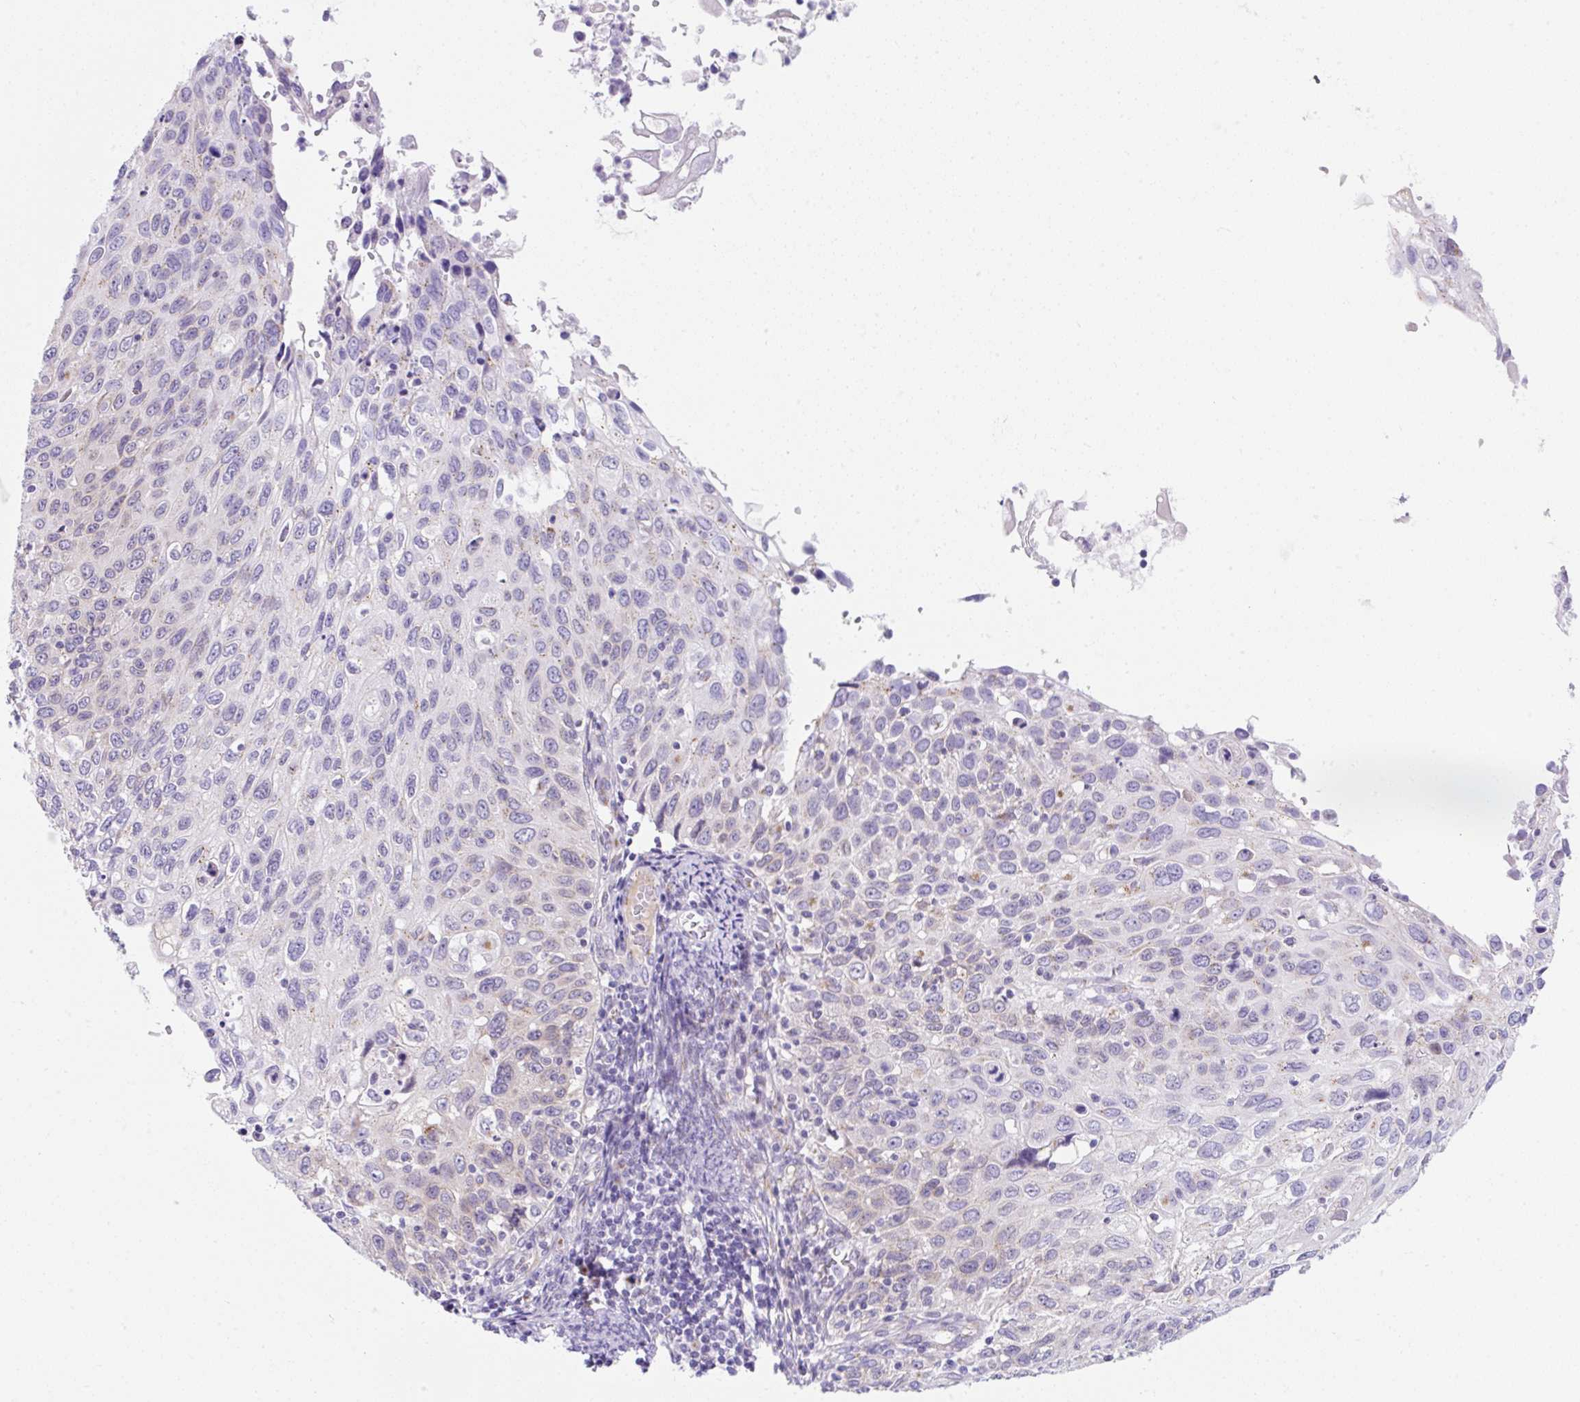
{"staining": {"intensity": "negative", "quantity": "none", "location": "none"}, "tissue": "cervical cancer", "cell_type": "Tumor cells", "image_type": "cancer", "snomed": [{"axis": "morphology", "description": "Squamous cell carcinoma, NOS"}, {"axis": "topography", "description": "Cervix"}], "caption": "DAB (3,3'-diaminobenzidine) immunohistochemical staining of cervical cancer (squamous cell carcinoma) exhibits no significant staining in tumor cells. Nuclei are stained in blue.", "gene": "GOLGA8A", "patient": {"sex": "female", "age": 70}}